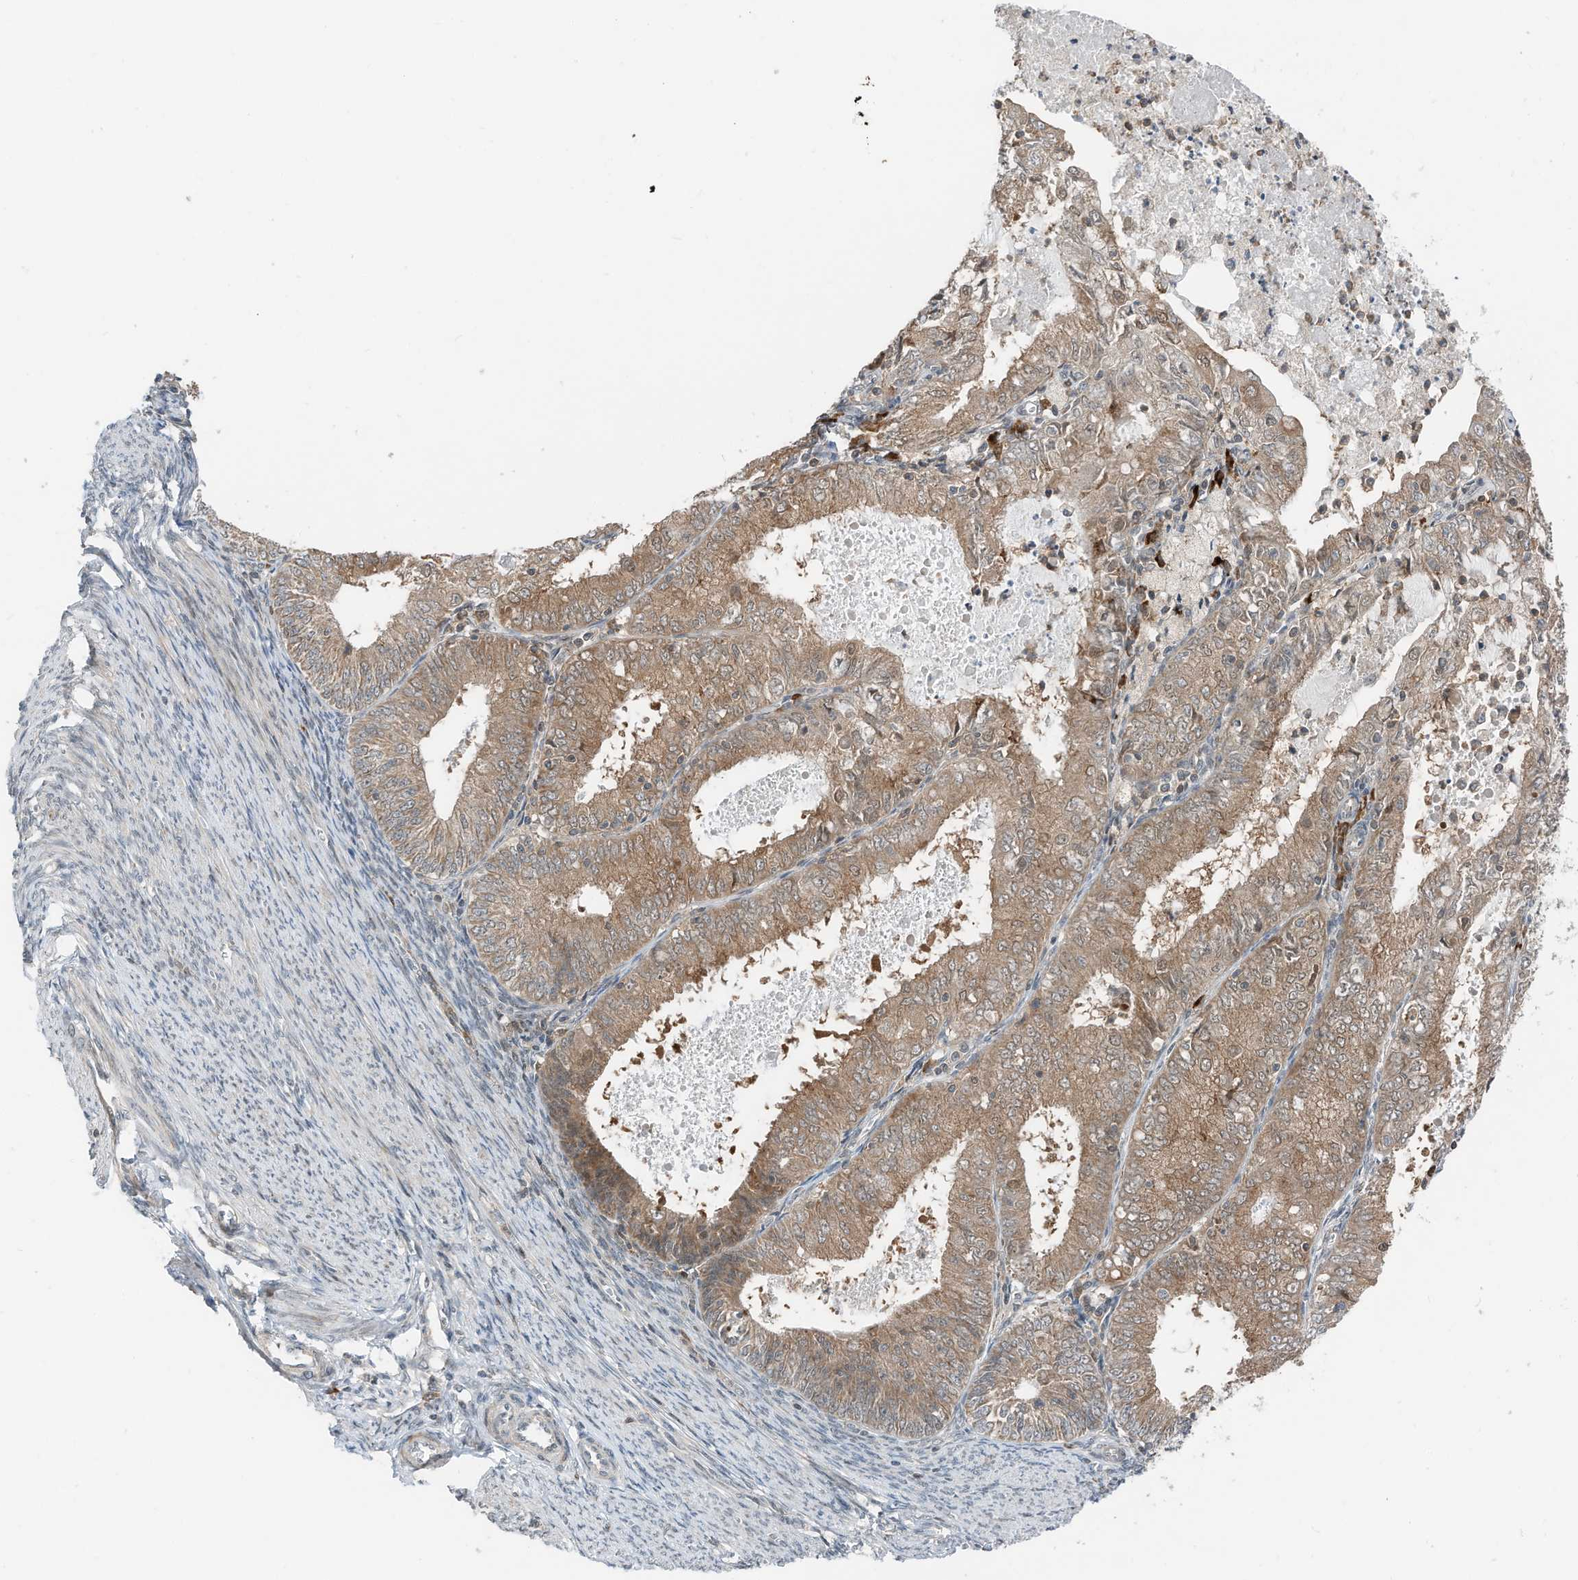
{"staining": {"intensity": "moderate", "quantity": ">75%", "location": "cytoplasmic/membranous"}, "tissue": "endometrial cancer", "cell_type": "Tumor cells", "image_type": "cancer", "snomed": [{"axis": "morphology", "description": "Adenocarcinoma, NOS"}, {"axis": "topography", "description": "Endometrium"}], "caption": "Adenocarcinoma (endometrial) stained with DAB immunohistochemistry (IHC) displays medium levels of moderate cytoplasmic/membranous positivity in approximately >75% of tumor cells. The protein is stained brown, and the nuclei are stained in blue (DAB IHC with brightfield microscopy, high magnification).", "gene": "RMND1", "patient": {"sex": "female", "age": 57}}